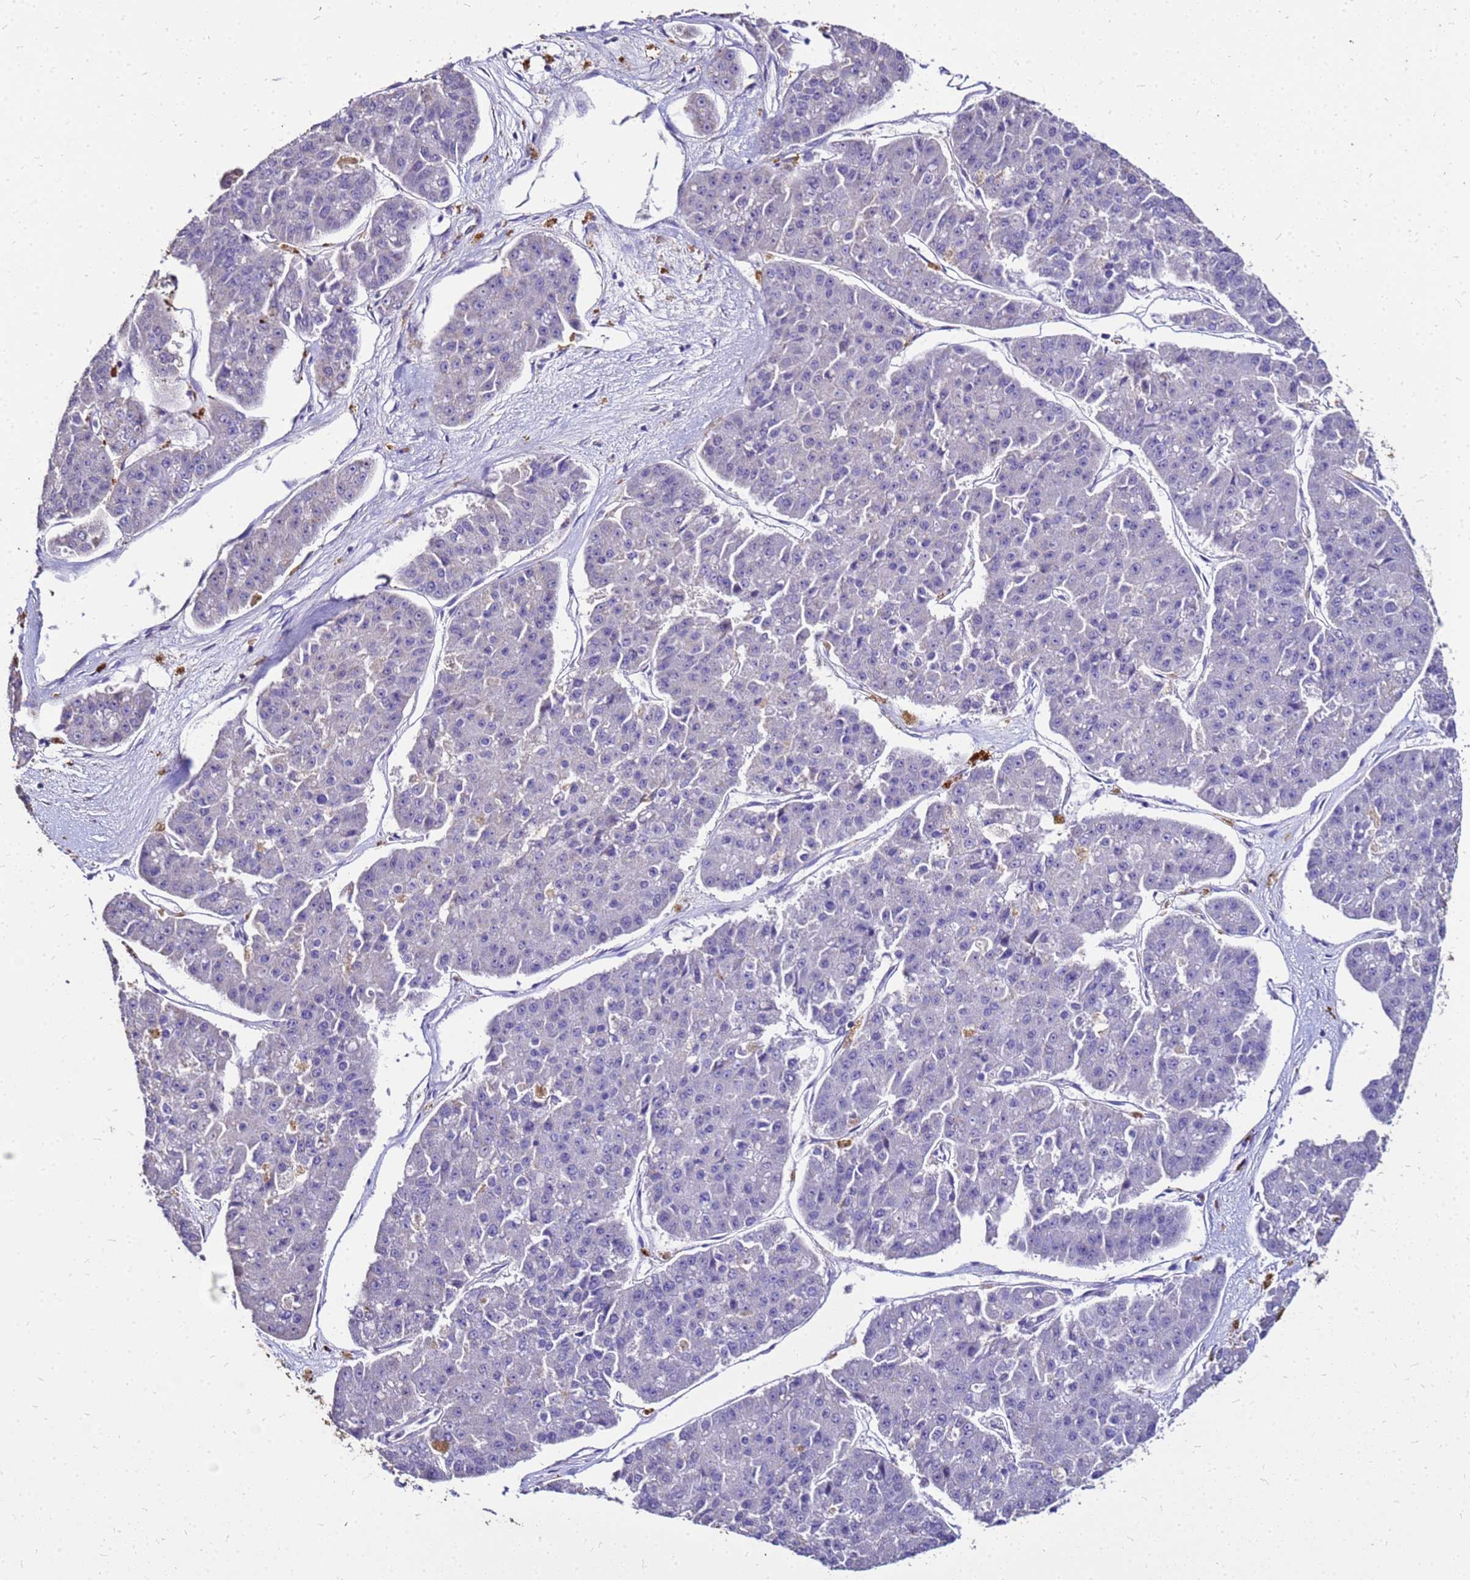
{"staining": {"intensity": "negative", "quantity": "none", "location": "none"}, "tissue": "pancreatic cancer", "cell_type": "Tumor cells", "image_type": "cancer", "snomed": [{"axis": "morphology", "description": "Adenocarcinoma, NOS"}, {"axis": "topography", "description": "Pancreas"}], "caption": "Immunohistochemistry (IHC) histopathology image of human adenocarcinoma (pancreatic) stained for a protein (brown), which displays no staining in tumor cells.", "gene": "S100A2", "patient": {"sex": "male", "age": 50}}